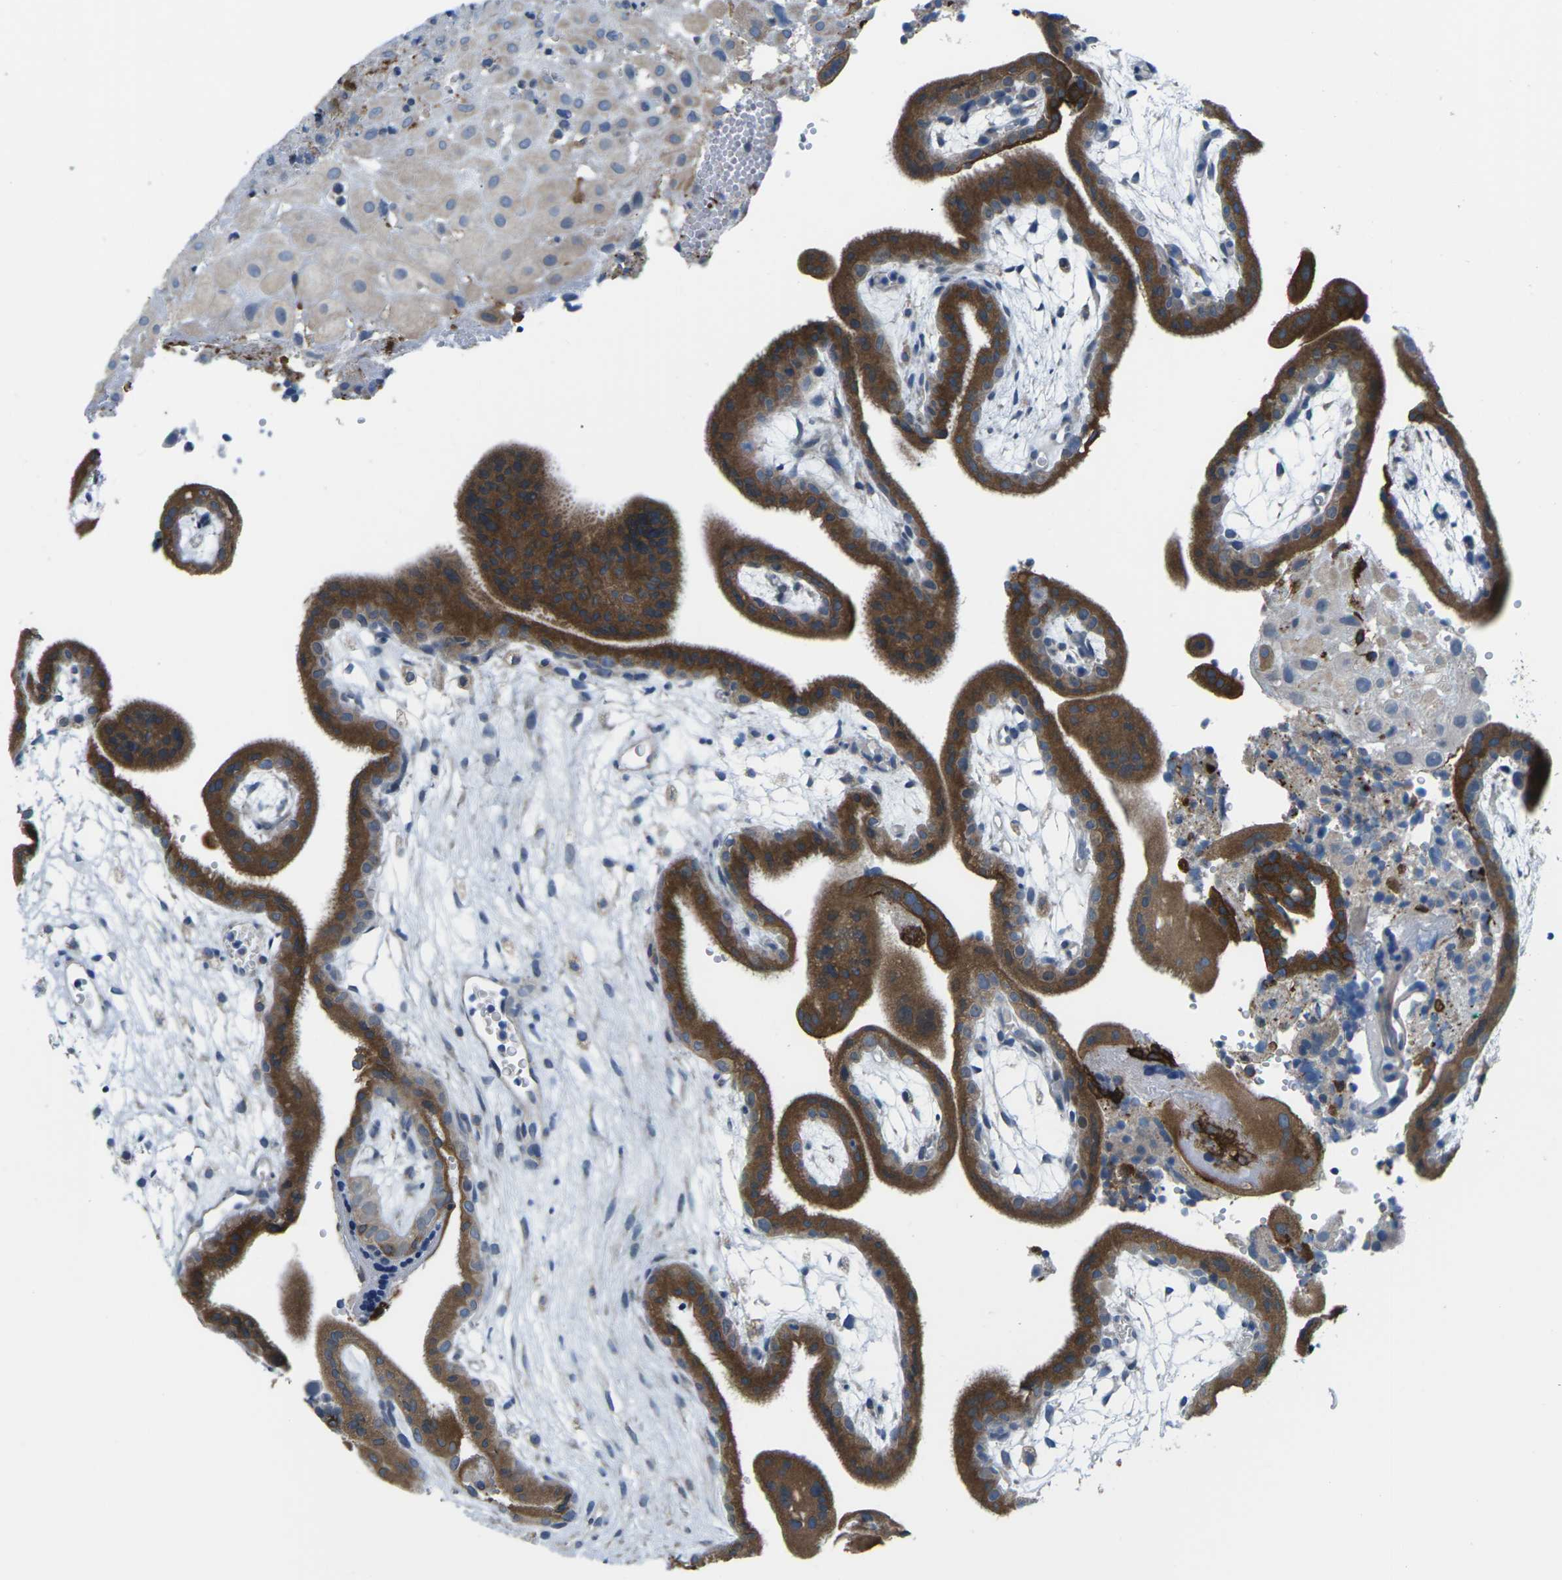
{"staining": {"intensity": "weak", "quantity": ">75%", "location": "cytoplasmic/membranous"}, "tissue": "placenta", "cell_type": "Decidual cells", "image_type": "normal", "snomed": [{"axis": "morphology", "description": "Normal tissue, NOS"}, {"axis": "topography", "description": "Placenta"}], "caption": "An image of human placenta stained for a protein demonstrates weak cytoplasmic/membranous brown staining in decidual cells. Ihc stains the protein of interest in brown and the nuclei are stained blue.", "gene": "PTPN1", "patient": {"sex": "female", "age": 18}}